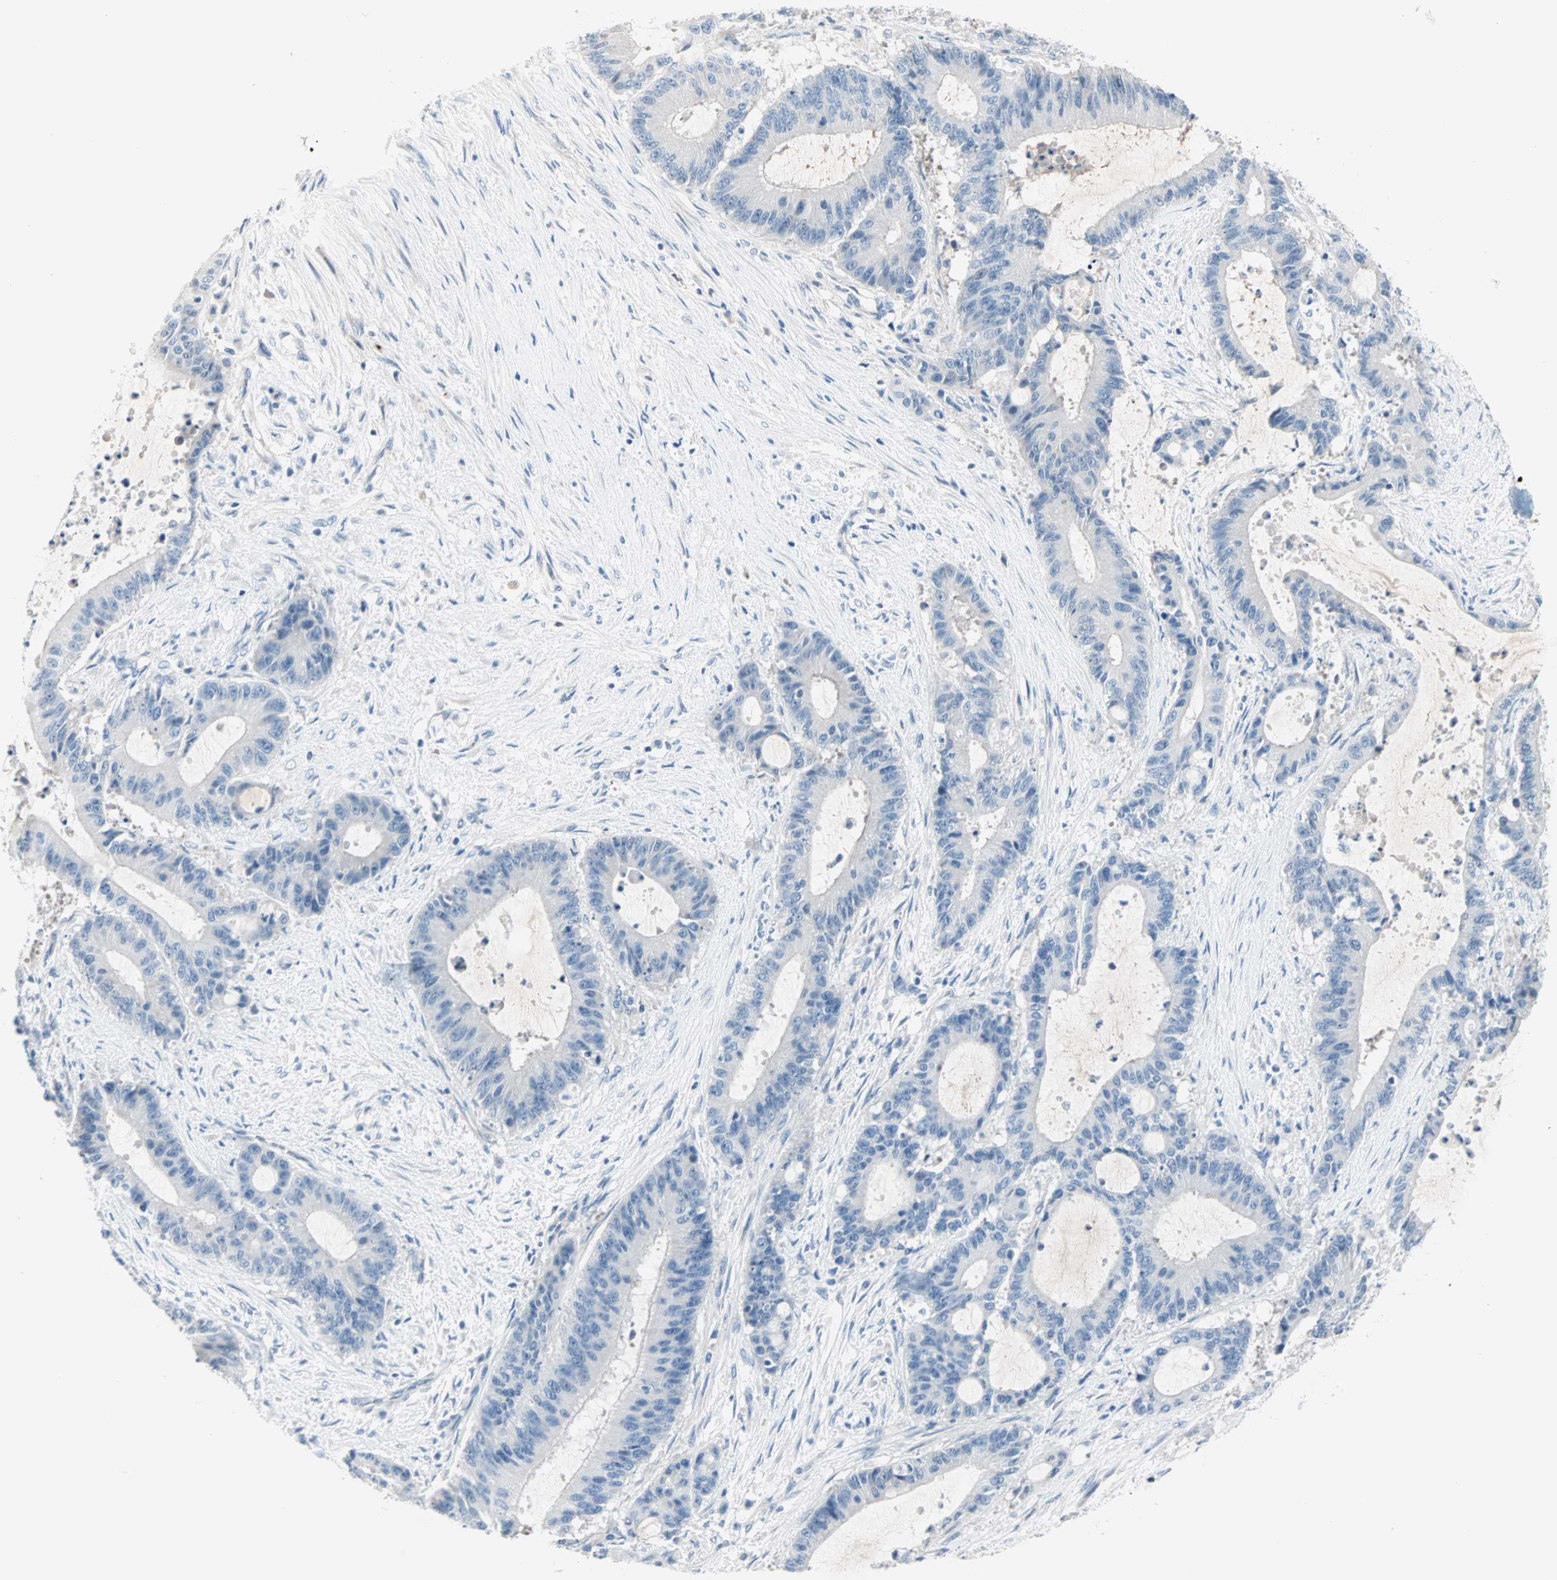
{"staining": {"intensity": "negative", "quantity": "none", "location": "none"}, "tissue": "liver cancer", "cell_type": "Tumor cells", "image_type": "cancer", "snomed": [{"axis": "morphology", "description": "Cholangiocarcinoma"}, {"axis": "topography", "description": "Liver"}], "caption": "This is an immunohistochemistry (IHC) image of liver cancer (cholangiocarcinoma). There is no positivity in tumor cells.", "gene": "NEFH", "patient": {"sex": "female", "age": 73}}